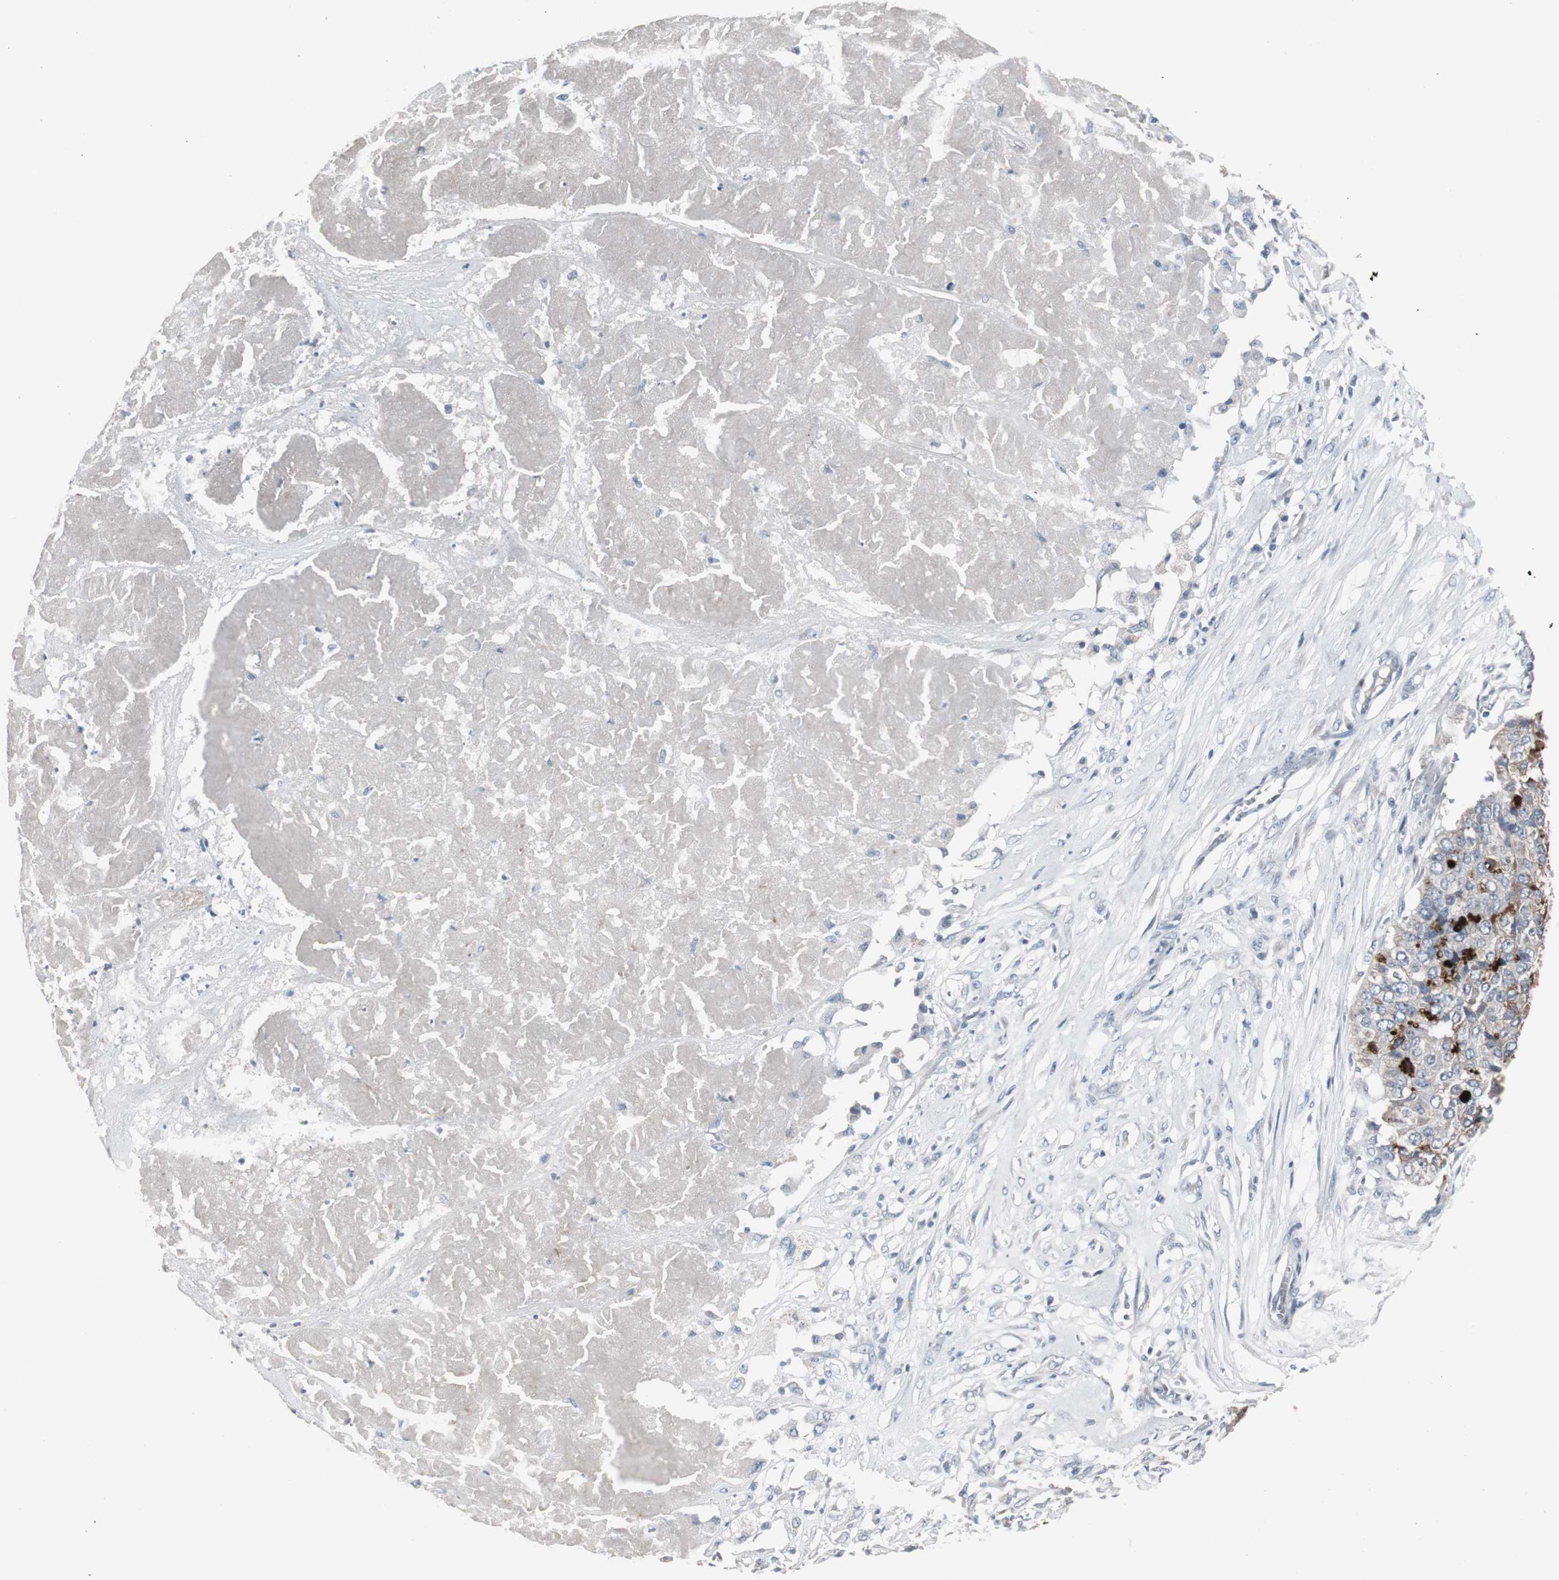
{"staining": {"intensity": "moderate", "quantity": ">75%", "location": "cytoplasmic/membranous"}, "tissue": "pancreatic cancer", "cell_type": "Tumor cells", "image_type": "cancer", "snomed": [{"axis": "morphology", "description": "Adenocarcinoma, NOS"}, {"axis": "topography", "description": "Pancreas"}], "caption": "IHC micrograph of neoplastic tissue: human adenocarcinoma (pancreatic) stained using immunohistochemistry (IHC) reveals medium levels of moderate protein expression localized specifically in the cytoplasmic/membranous of tumor cells, appearing as a cytoplasmic/membranous brown color.", "gene": "ACAA1", "patient": {"sex": "male", "age": 50}}